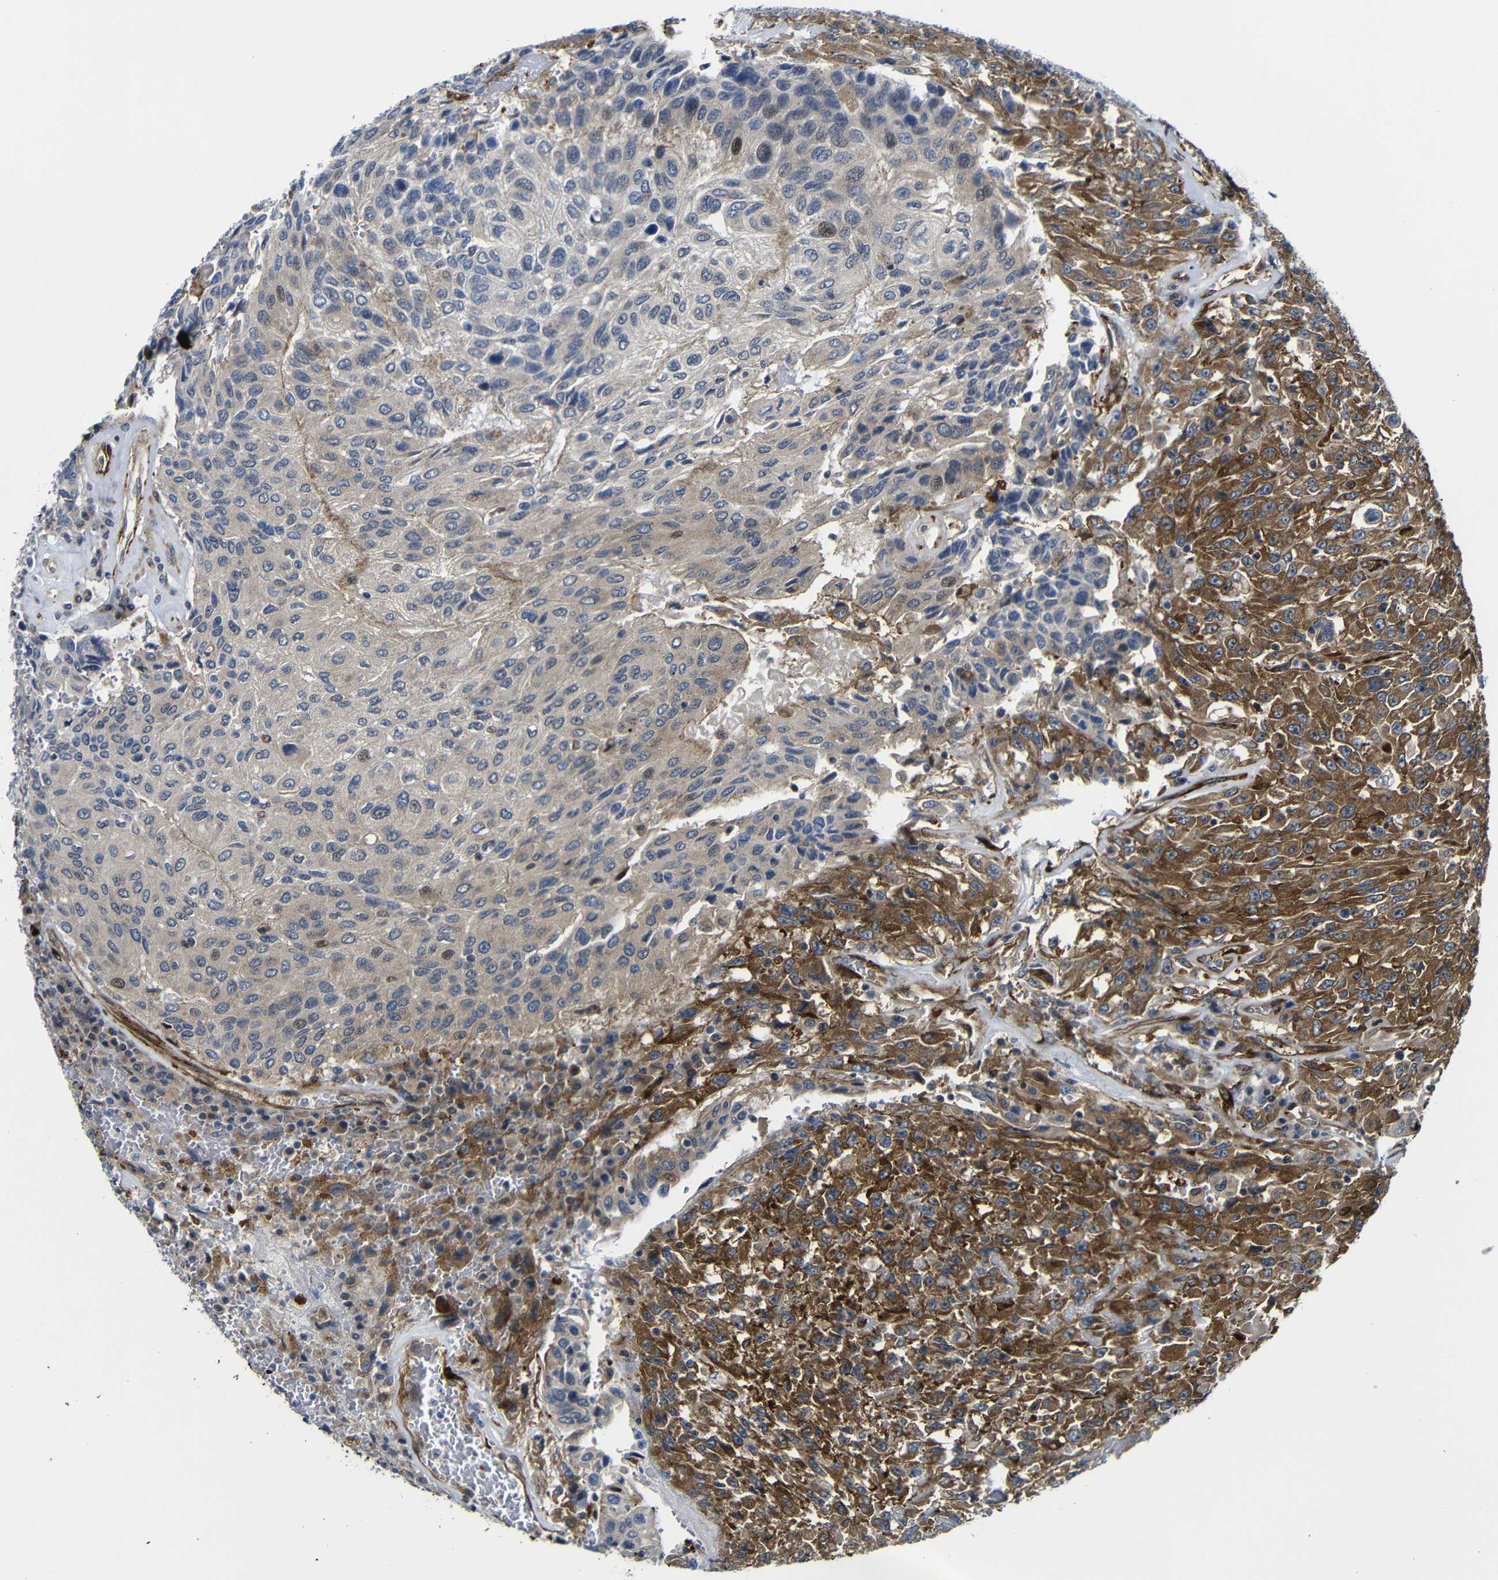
{"staining": {"intensity": "strong", "quantity": ">75%", "location": "cytoplasmic/membranous"}, "tissue": "urothelial cancer", "cell_type": "Tumor cells", "image_type": "cancer", "snomed": [{"axis": "morphology", "description": "Urothelial carcinoma, High grade"}, {"axis": "topography", "description": "Urinary bladder"}], "caption": "An image of urothelial cancer stained for a protein demonstrates strong cytoplasmic/membranous brown staining in tumor cells. (DAB = brown stain, brightfield microscopy at high magnification).", "gene": "PARP14", "patient": {"sex": "male", "age": 66}}